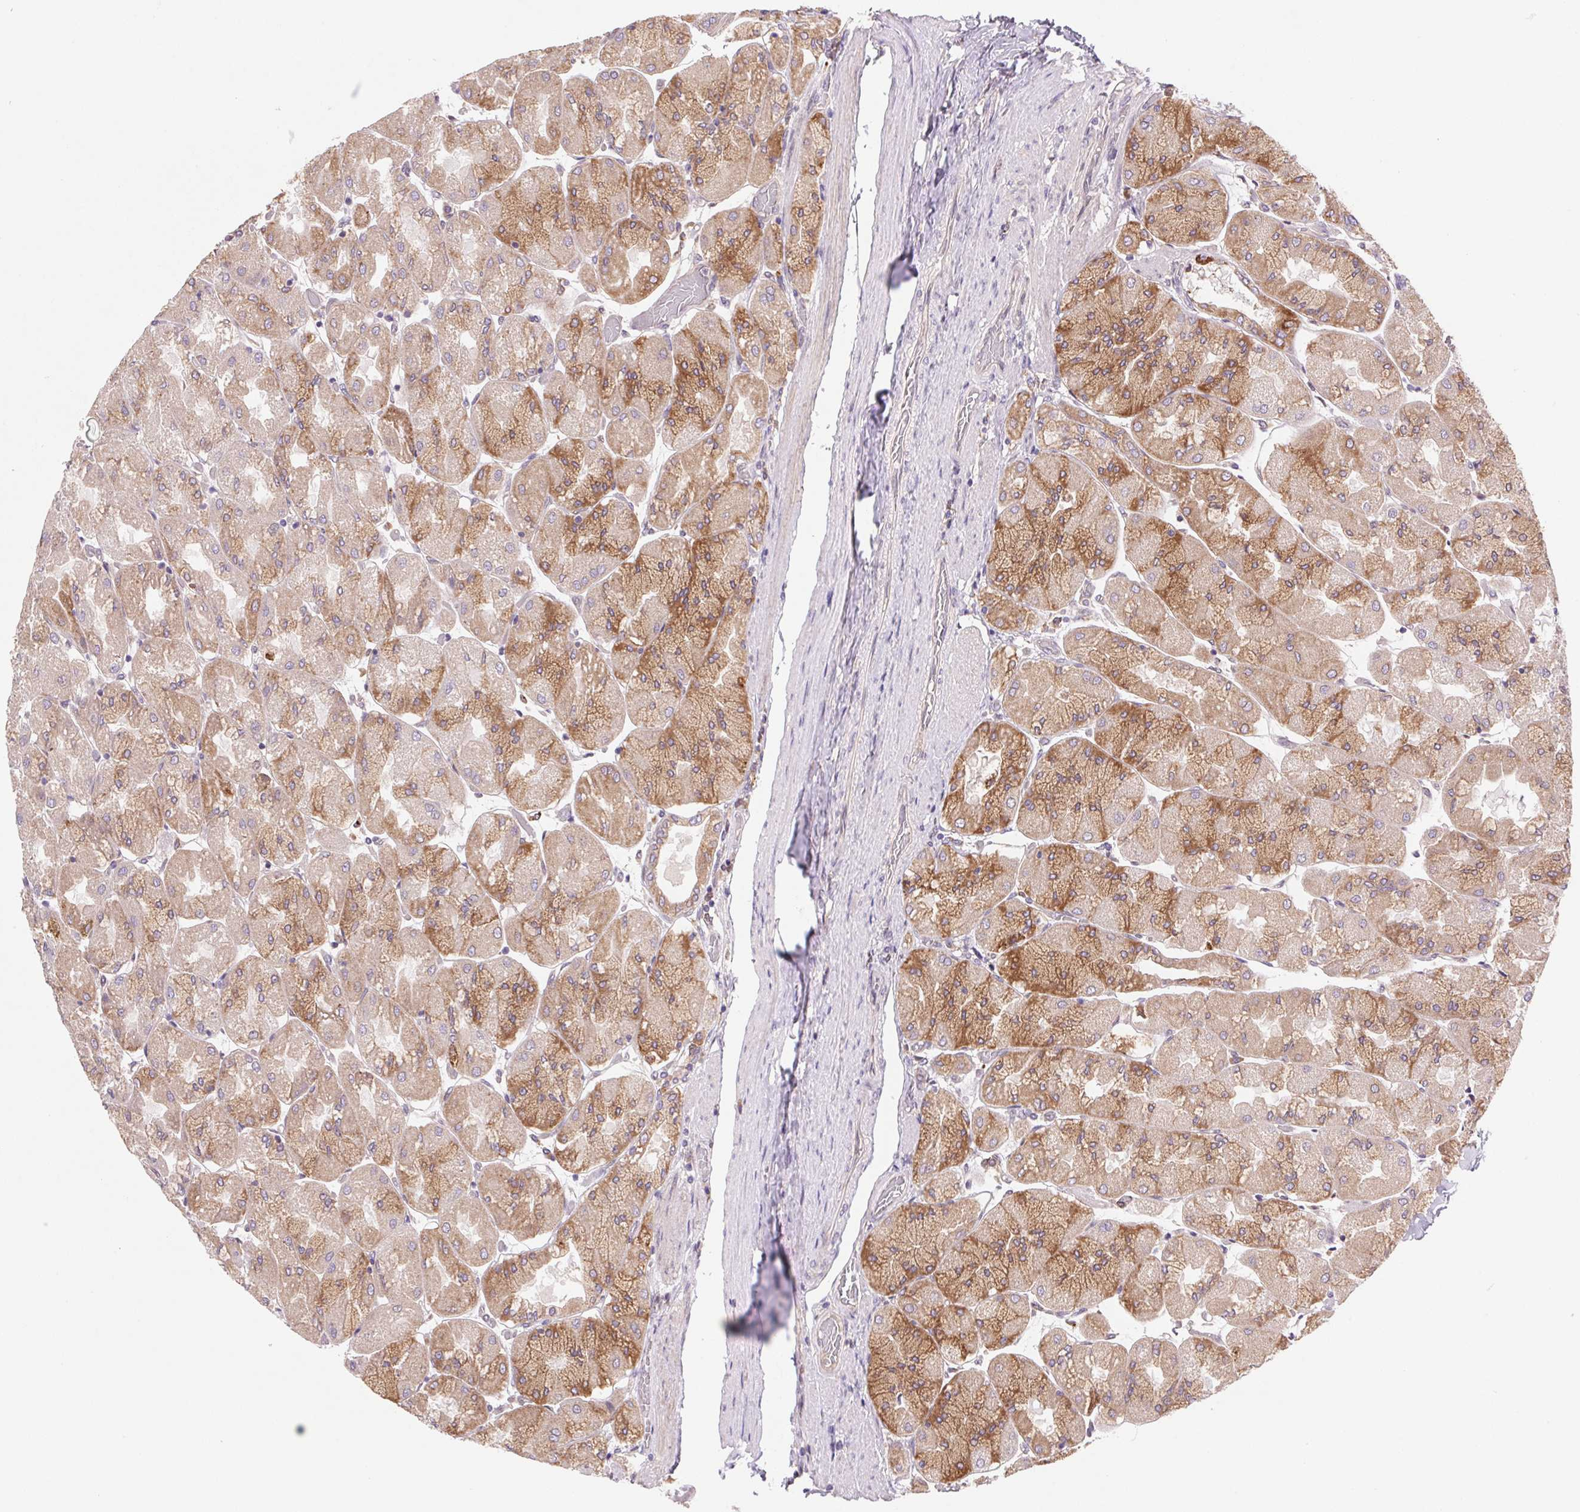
{"staining": {"intensity": "moderate", "quantity": "25%-75%", "location": "cytoplasmic/membranous"}, "tissue": "stomach", "cell_type": "Glandular cells", "image_type": "normal", "snomed": [{"axis": "morphology", "description": "Normal tissue, NOS"}, {"axis": "topography", "description": "Stomach"}], "caption": "Human stomach stained with a brown dye demonstrates moderate cytoplasmic/membranous positive expression in approximately 25%-75% of glandular cells.", "gene": "KLHL20", "patient": {"sex": "female", "age": 61}}